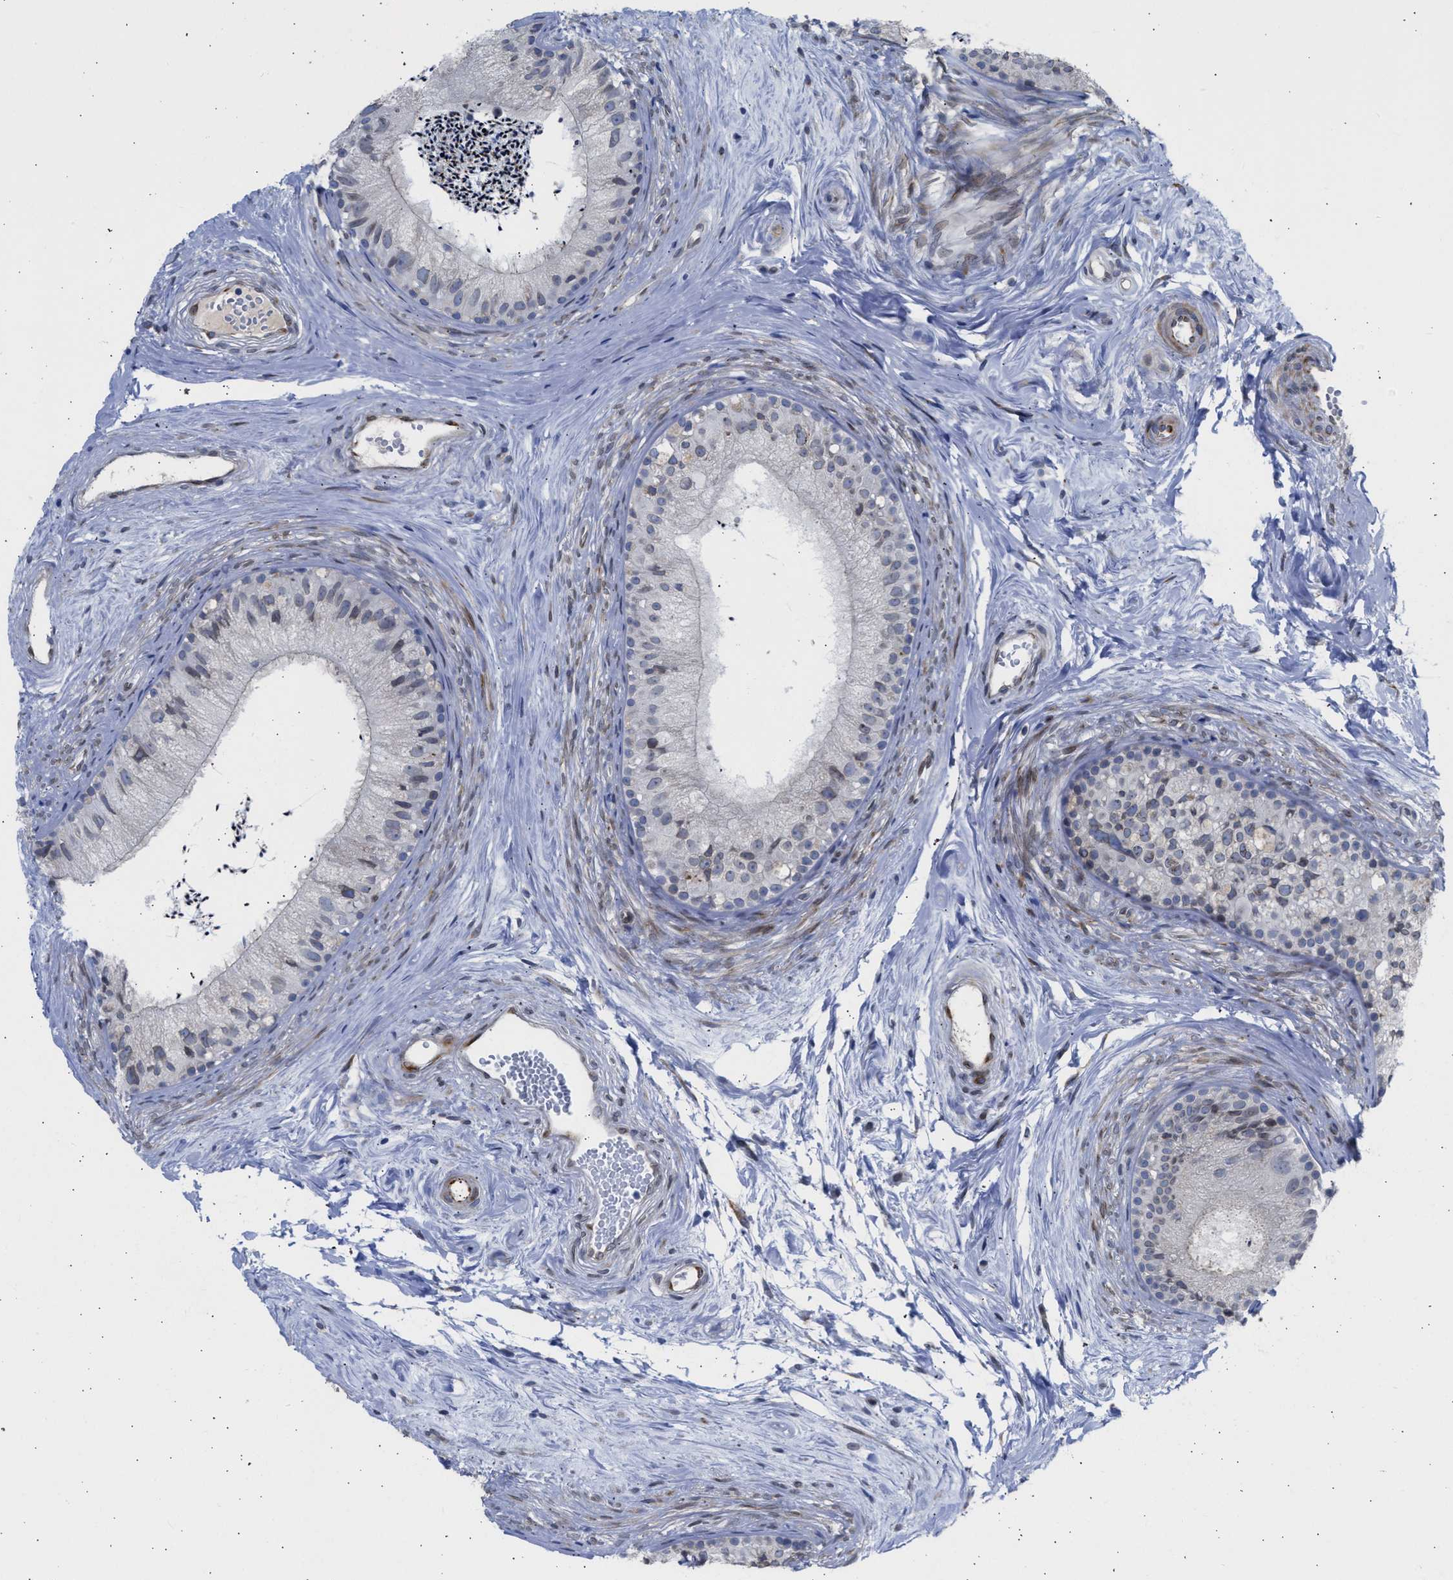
{"staining": {"intensity": "weak", "quantity": "<25%", "location": "cytoplasmic/membranous,nuclear"}, "tissue": "epididymis", "cell_type": "Glandular cells", "image_type": "normal", "snomed": [{"axis": "morphology", "description": "Normal tissue, NOS"}, {"axis": "topography", "description": "Epididymis"}], "caption": "Epididymis was stained to show a protein in brown. There is no significant staining in glandular cells.", "gene": "NUP35", "patient": {"sex": "male", "age": 56}}